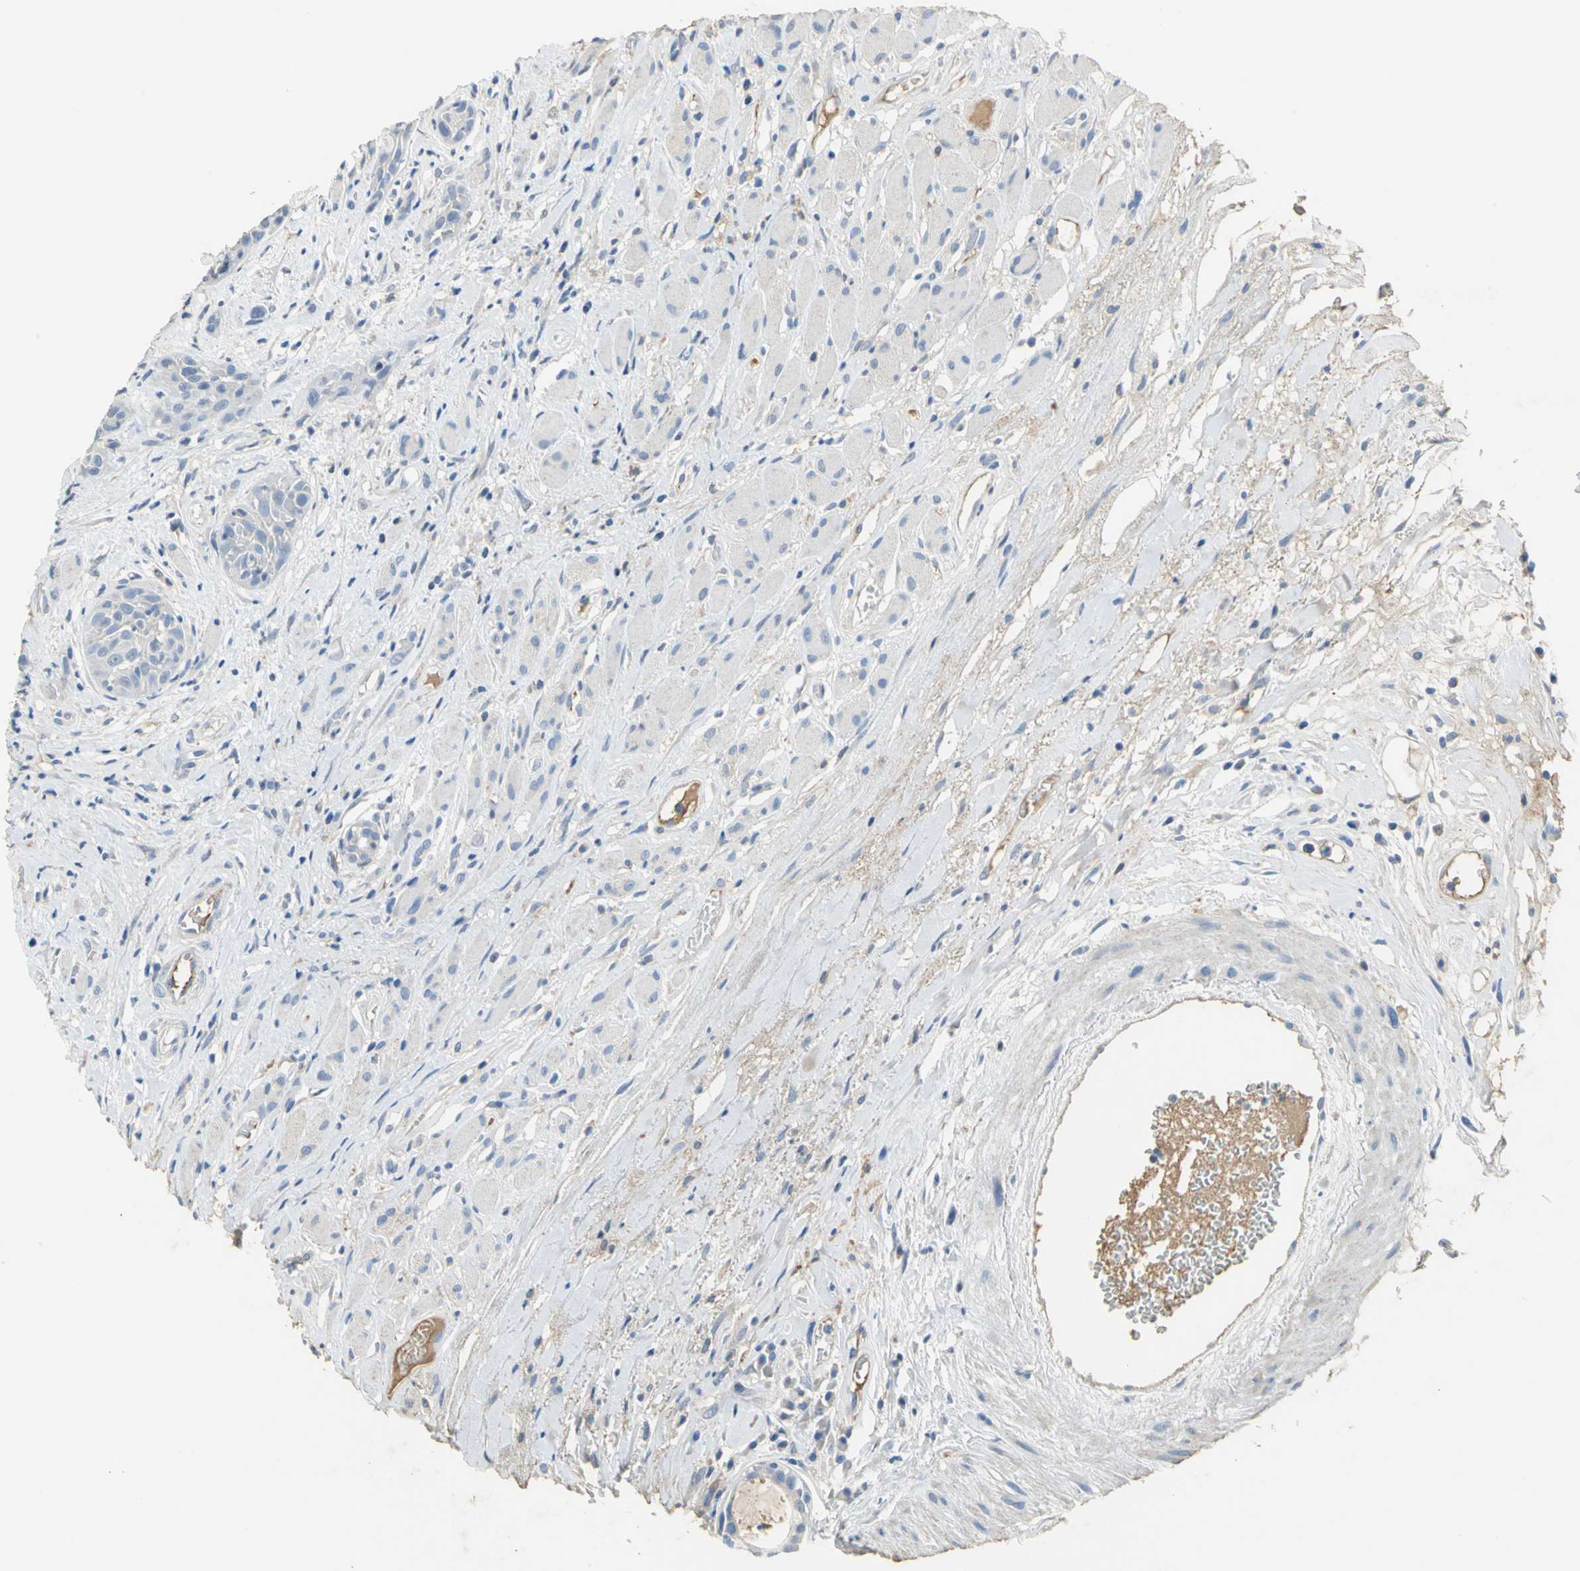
{"staining": {"intensity": "negative", "quantity": "none", "location": "none"}, "tissue": "head and neck cancer", "cell_type": "Tumor cells", "image_type": "cancer", "snomed": [{"axis": "morphology", "description": "Squamous cell carcinoma, NOS"}, {"axis": "topography", "description": "Head-Neck"}], "caption": "IHC micrograph of human head and neck cancer stained for a protein (brown), which displays no staining in tumor cells. The staining was performed using DAB to visualize the protein expression in brown, while the nuclei were stained in blue with hematoxylin (Magnification: 20x).", "gene": "GYG2", "patient": {"sex": "male", "age": 62}}